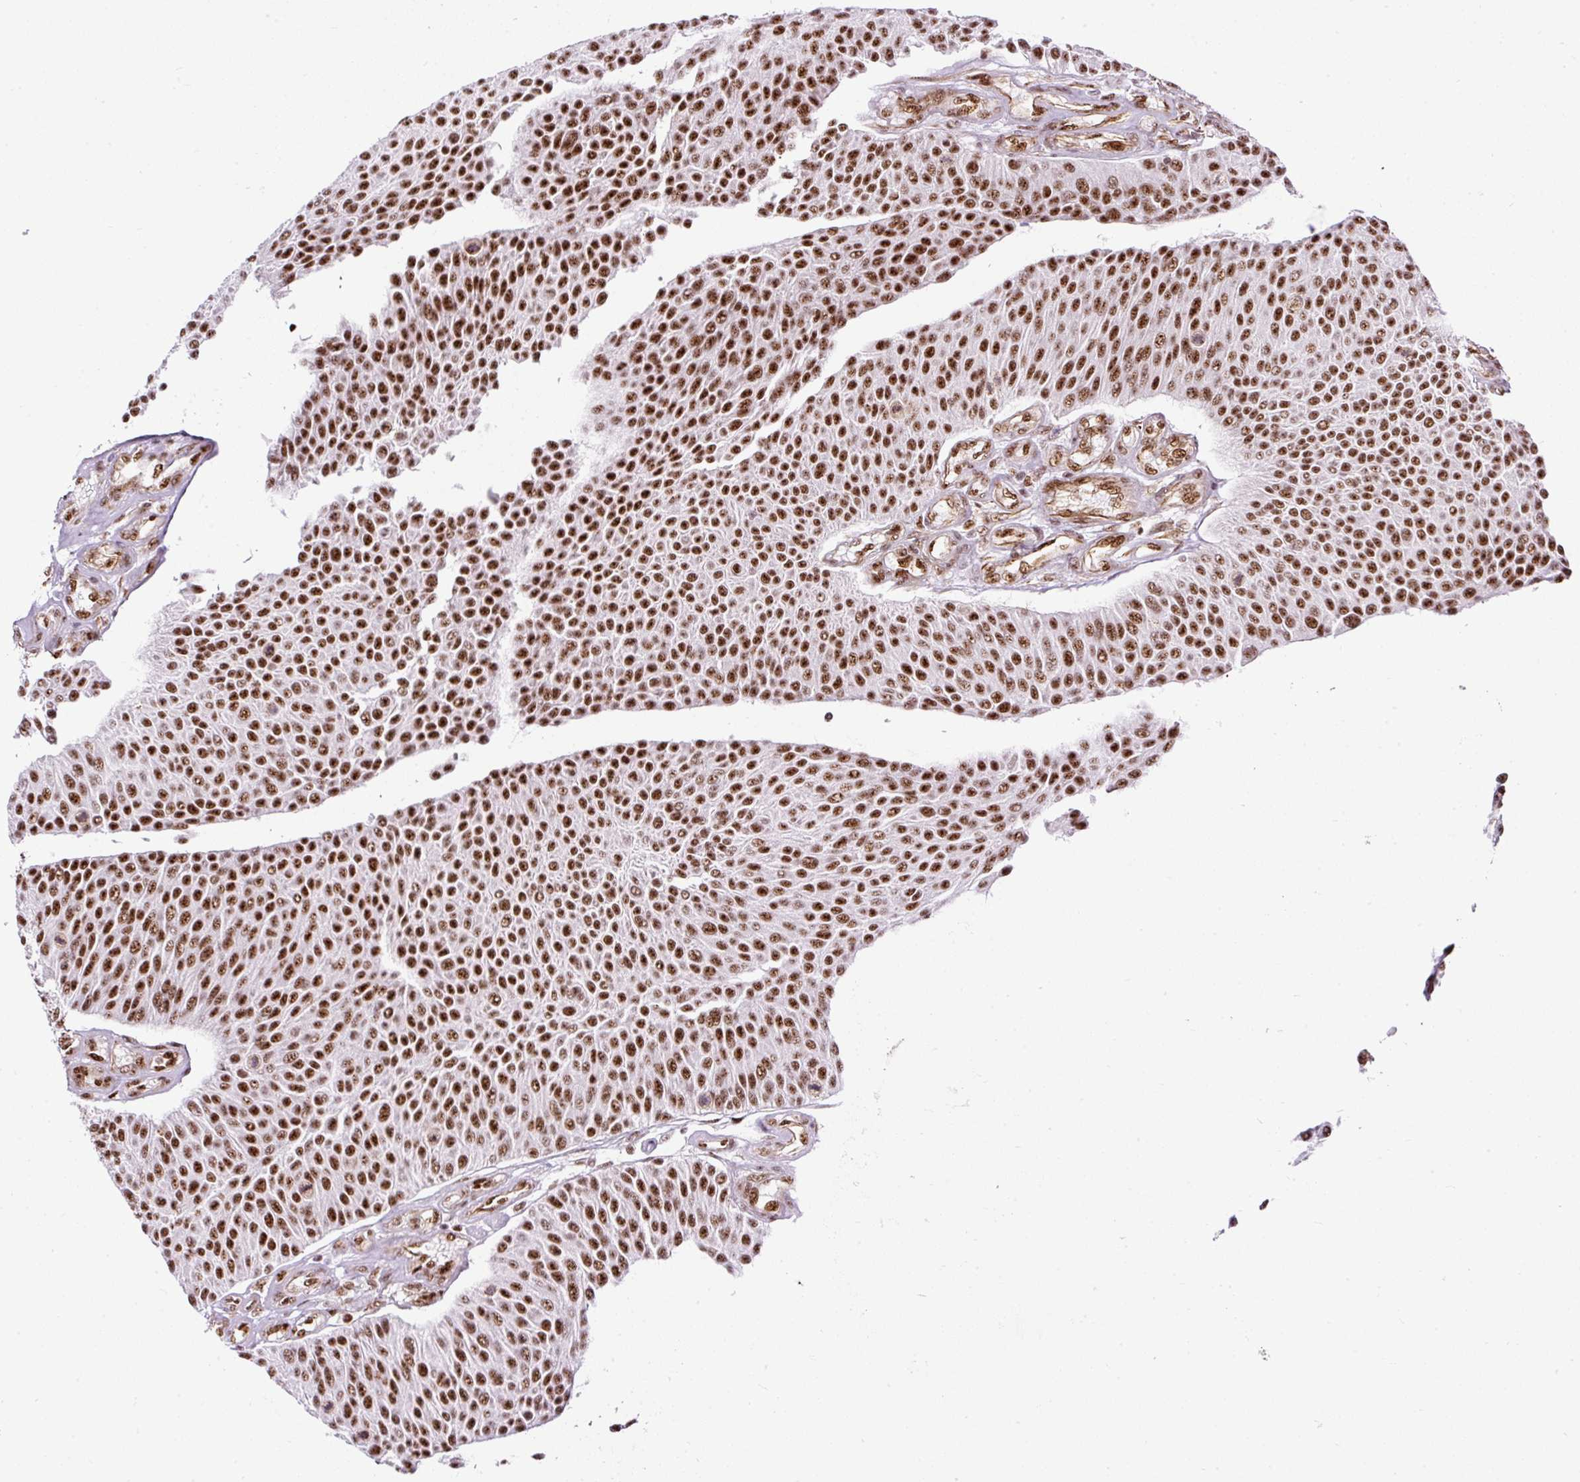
{"staining": {"intensity": "moderate", "quantity": ">75%", "location": "nuclear"}, "tissue": "urothelial cancer", "cell_type": "Tumor cells", "image_type": "cancer", "snomed": [{"axis": "morphology", "description": "Urothelial carcinoma, NOS"}, {"axis": "topography", "description": "Urinary bladder"}], "caption": "Human urothelial cancer stained for a protein (brown) exhibits moderate nuclear positive expression in about >75% of tumor cells.", "gene": "LUC7L2", "patient": {"sex": "male", "age": 55}}